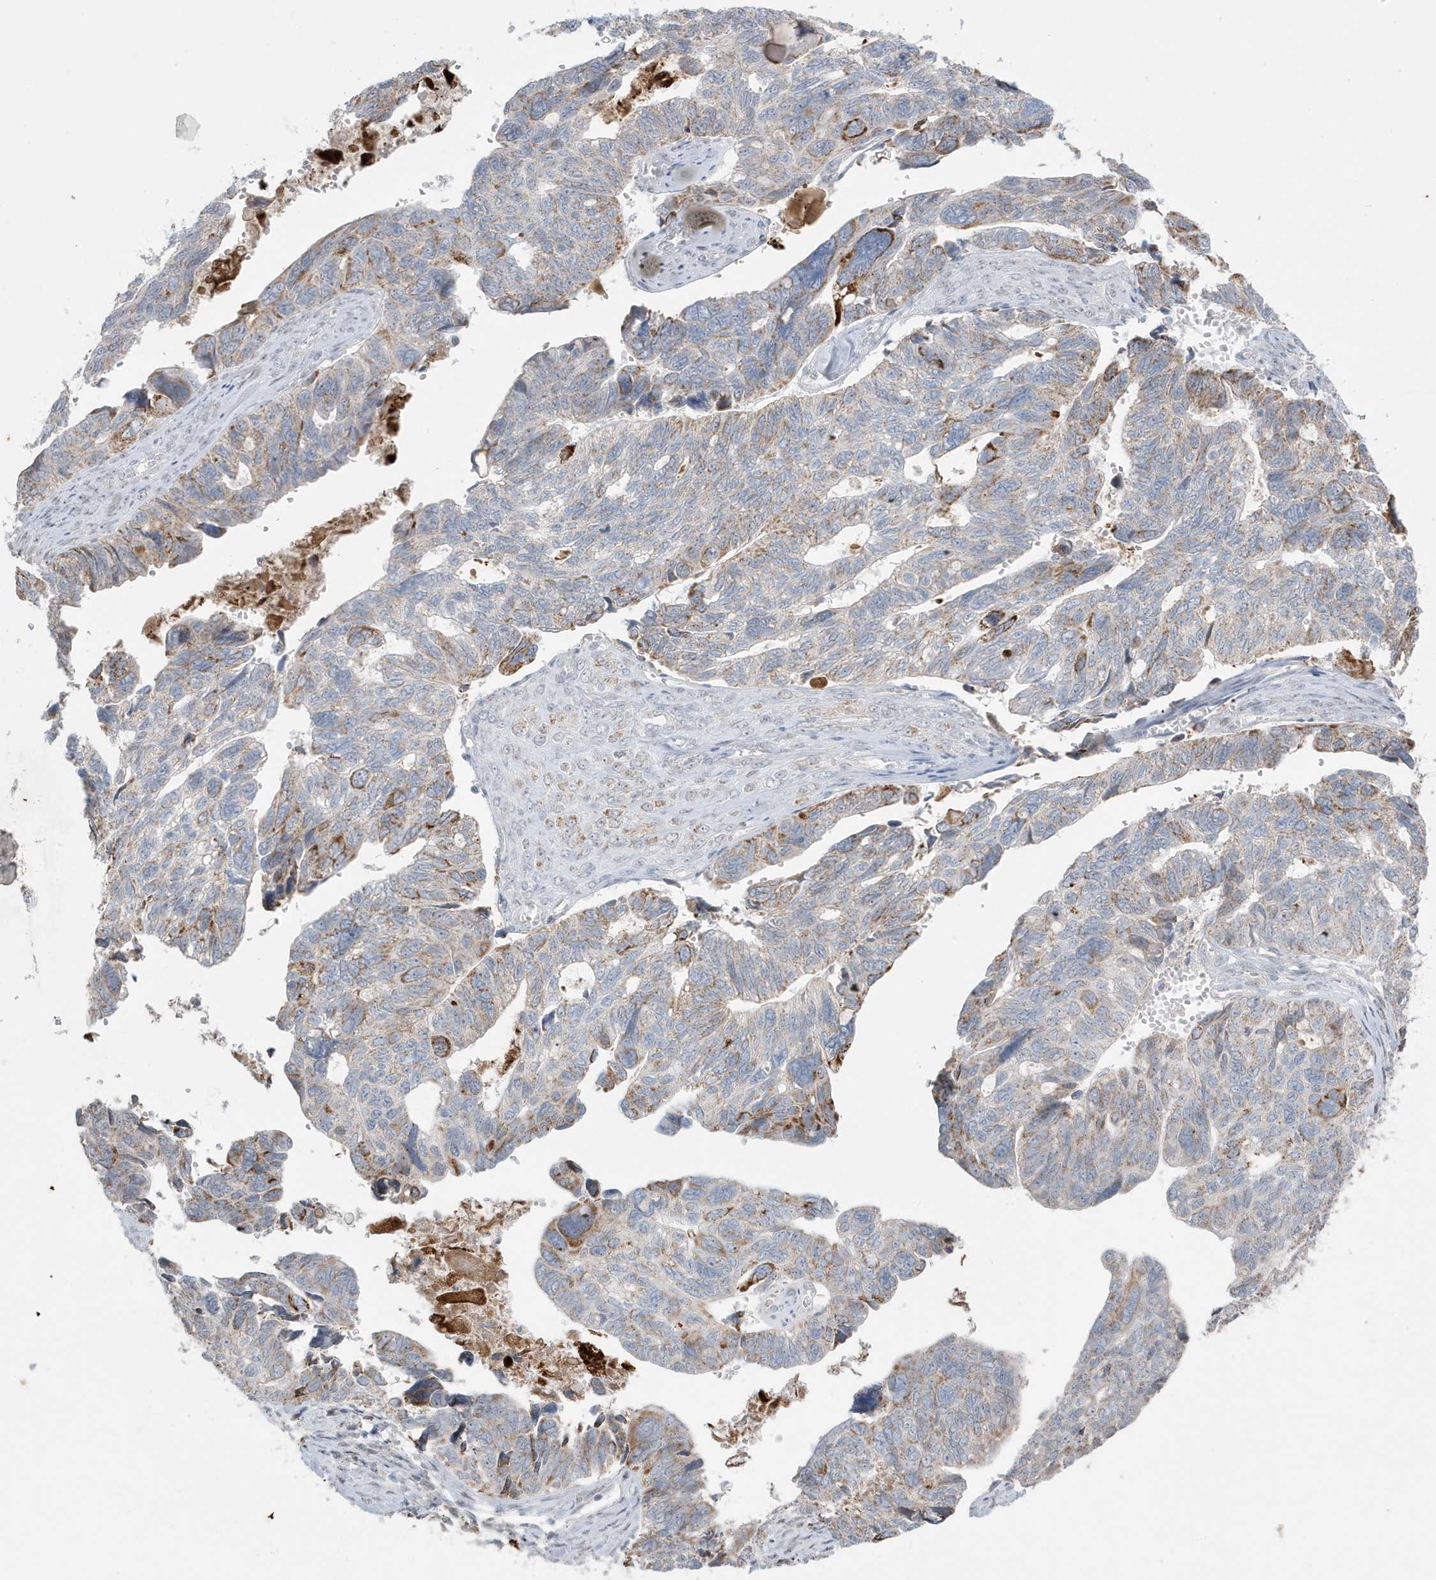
{"staining": {"intensity": "moderate", "quantity": "<25%", "location": "cytoplasmic/membranous"}, "tissue": "ovarian cancer", "cell_type": "Tumor cells", "image_type": "cancer", "snomed": [{"axis": "morphology", "description": "Cystadenocarcinoma, serous, NOS"}, {"axis": "topography", "description": "Ovary"}], "caption": "This micrograph reveals ovarian serous cystadenocarcinoma stained with immunohistochemistry (IHC) to label a protein in brown. The cytoplasmic/membranous of tumor cells show moderate positivity for the protein. Nuclei are counter-stained blue.", "gene": "FNDC1", "patient": {"sex": "female", "age": 79}}